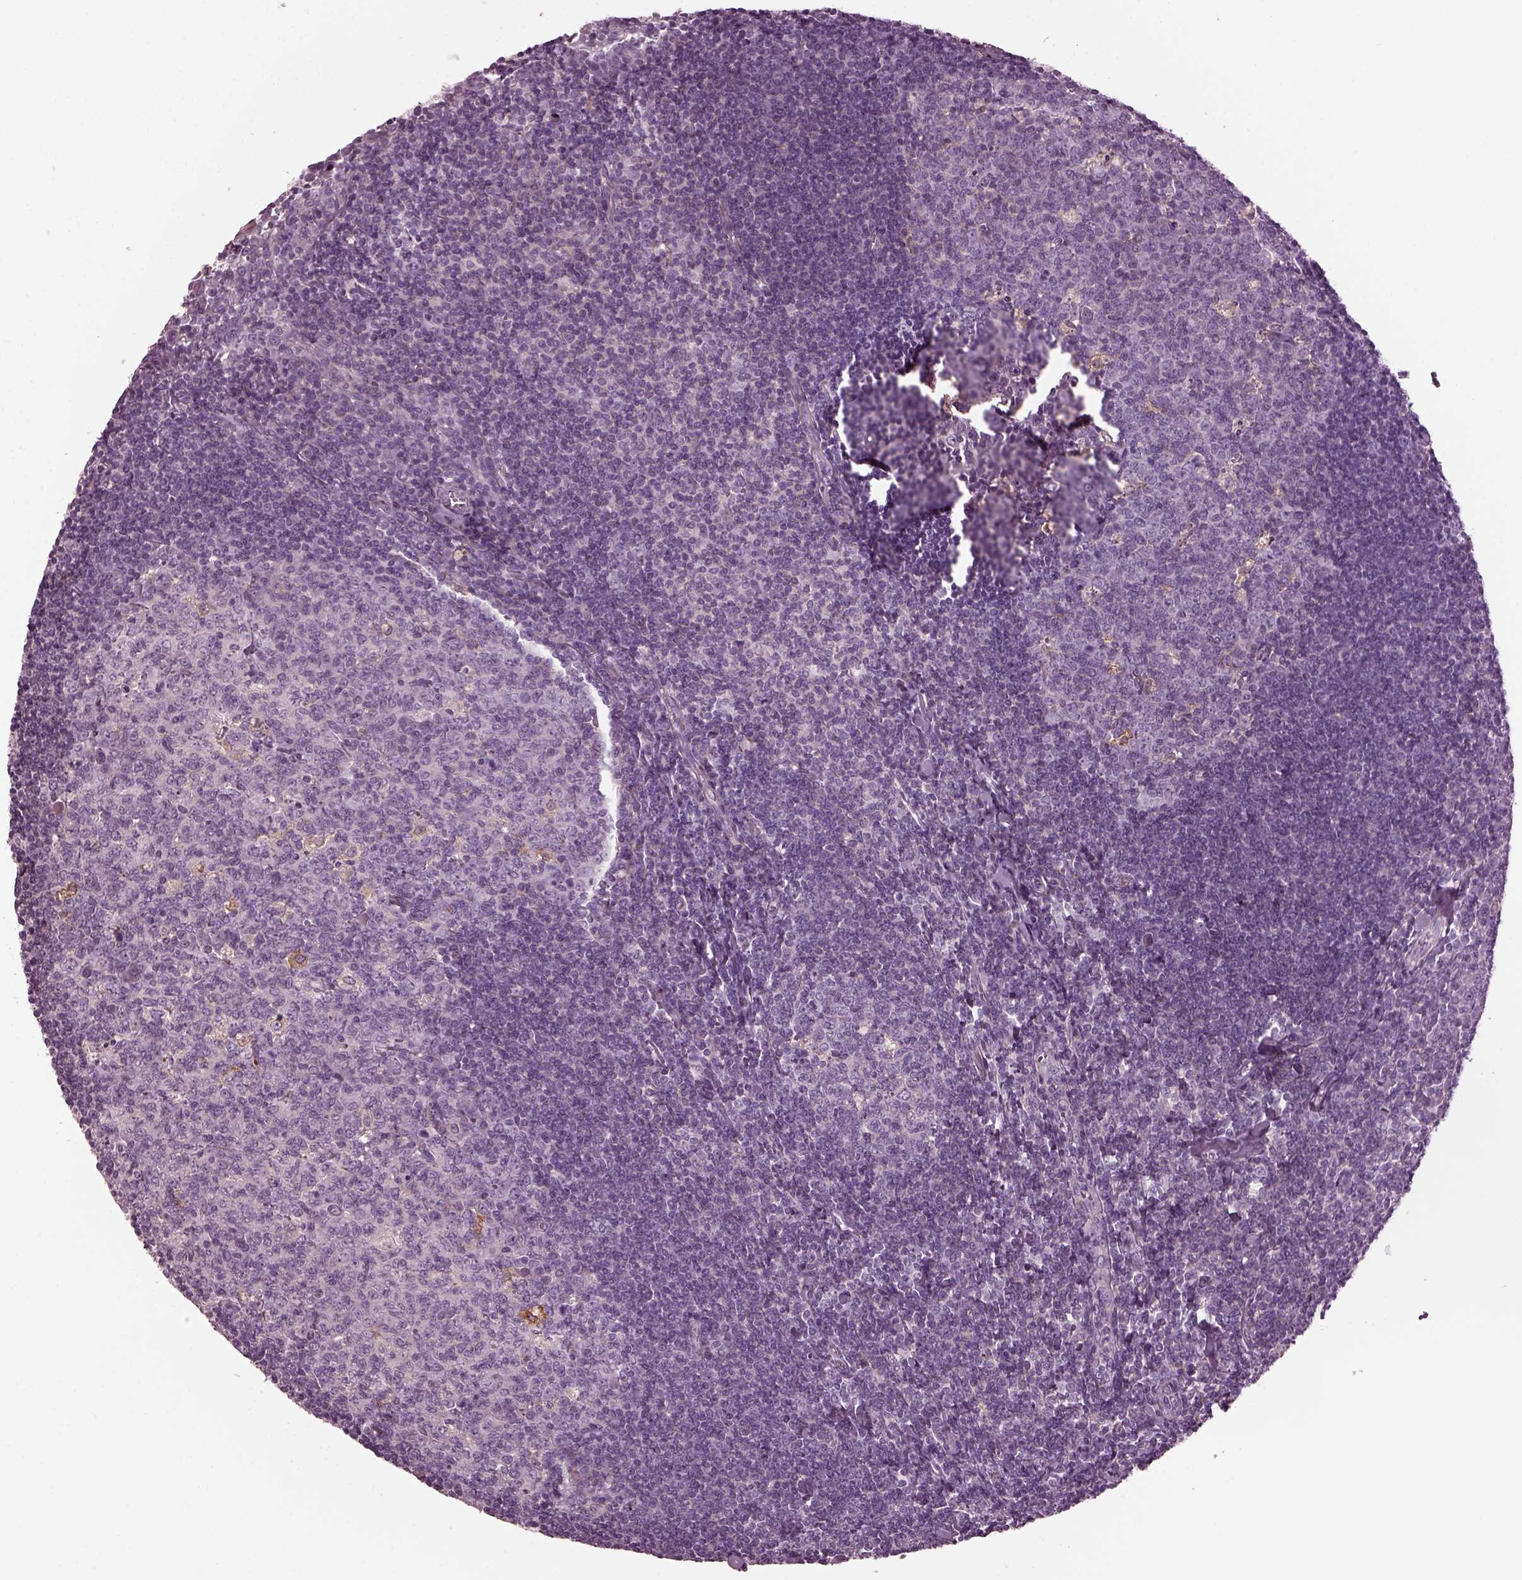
{"staining": {"intensity": "moderate", "quantity": "<25%", "location": "cytoplasmic/membranous"}, "tissue": "tonsil", "cell_type": "Germinal center cells", "image_type": "normal", "snomed": [{"axis": "morphology", "description": "Normal tissue, NOS"}, {"axis": "topography", "description": "Tonsil"}], "caption": "Tonsil stained with a brown dye exhibits moderate cytoplasmic/membranous positive expression in about <25% of germinal center cells.", "gene": "GDF11", "patient": {"sex": "female", "age": 12}}